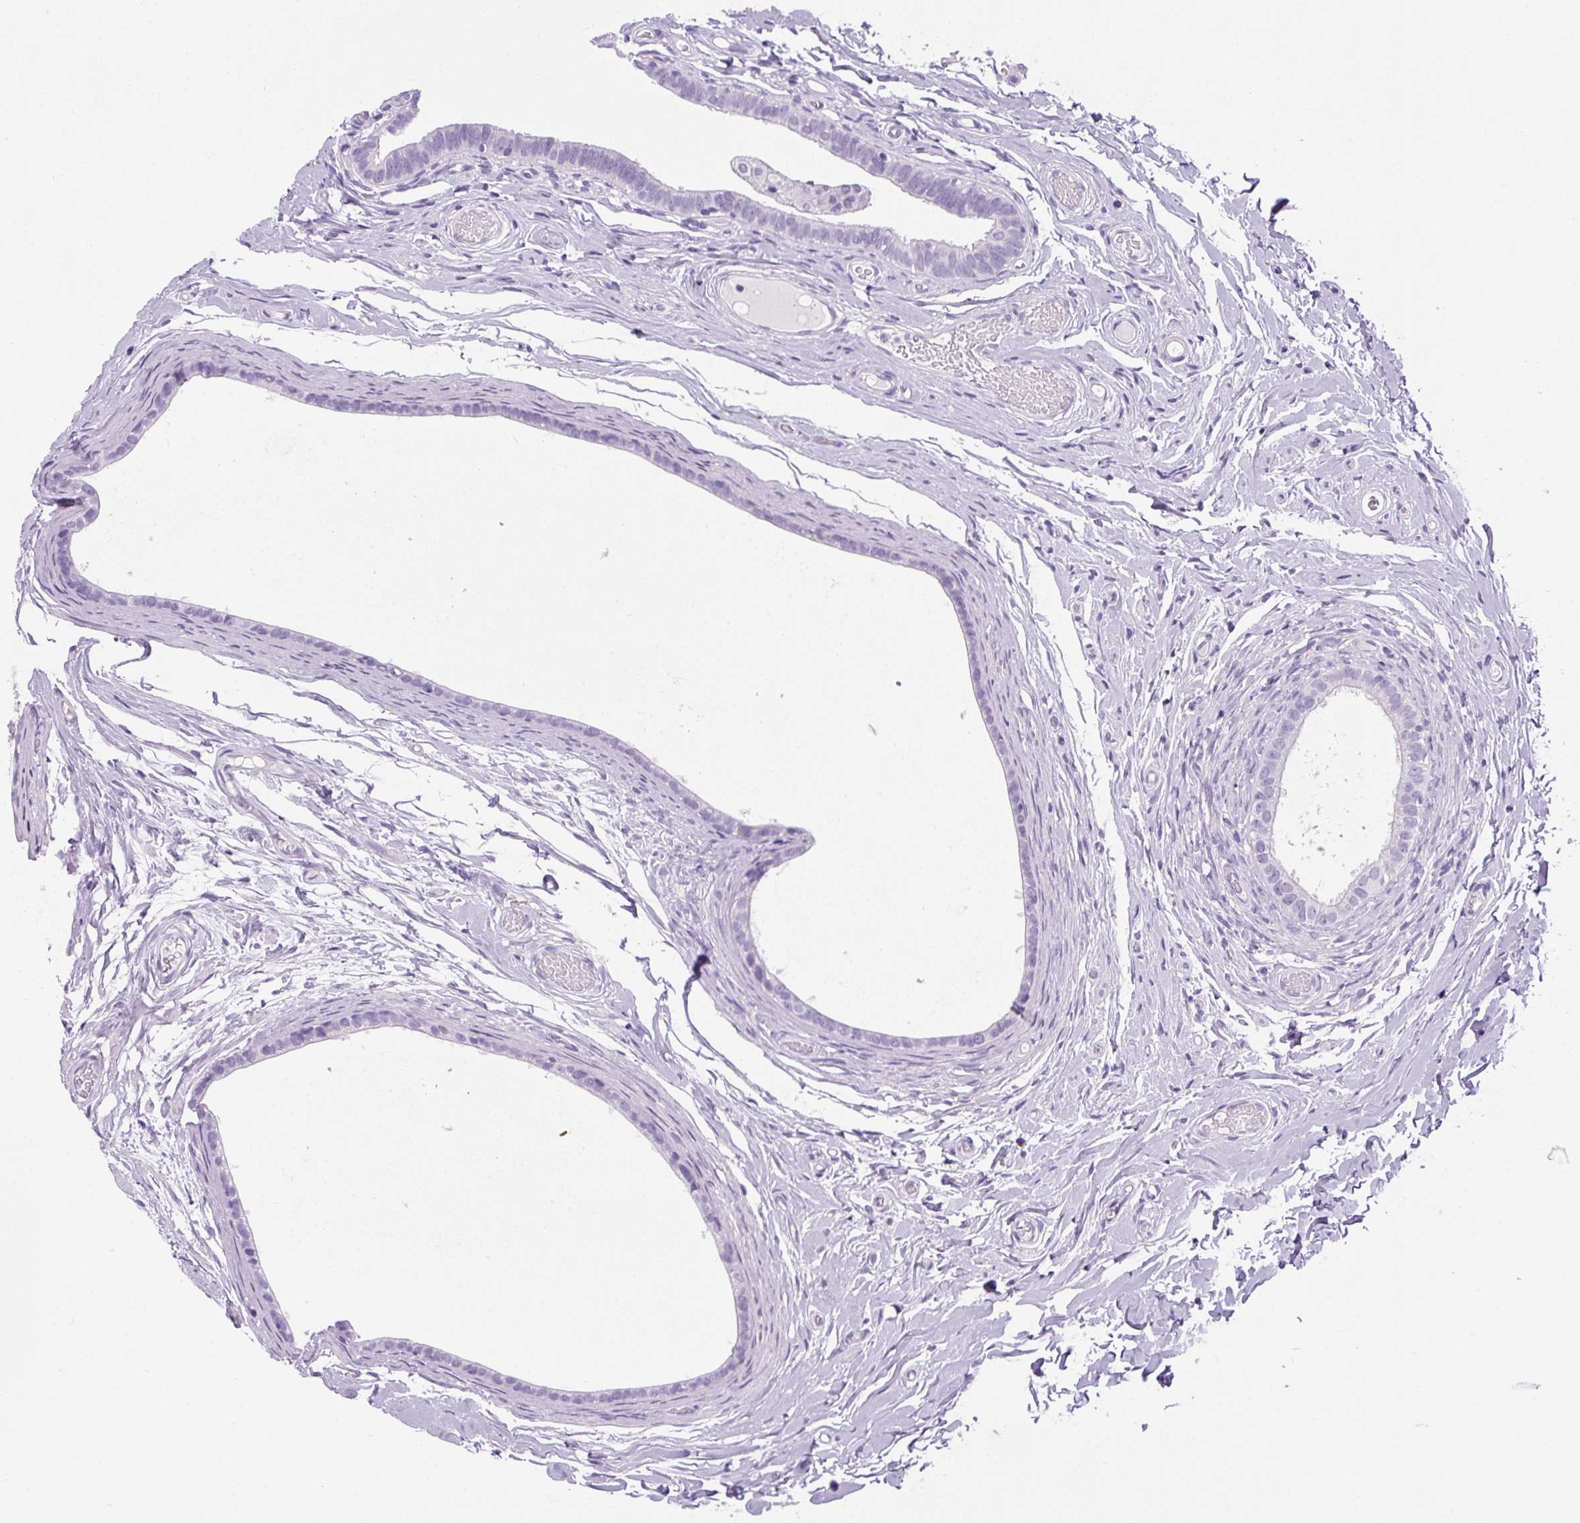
{"staining": {"intensity": "negative", "quantity": "none", "location": "none"}, "tissue": "epididymis", "cell_type": "Glandular cells", "image_type": "normal", "snomed": [{"axis": "morphology", "description": "Normal tissue, NOS"}, {"axis": "morphology", "description": "Carcinoma, Embryonal, NOS"}, {"axis": "topography", "description": "Testis"}, {"axis": "topography", "description": "Epididymis"}], "caption": "Immunohistochemical staining of benign epididymis demonstrates no significant positivity in glandular cells. (Brightfield microscopy of DAB IHC at high magnification).", "gene": "CHGA", "patient": {"sex": "male", "age": 36}}